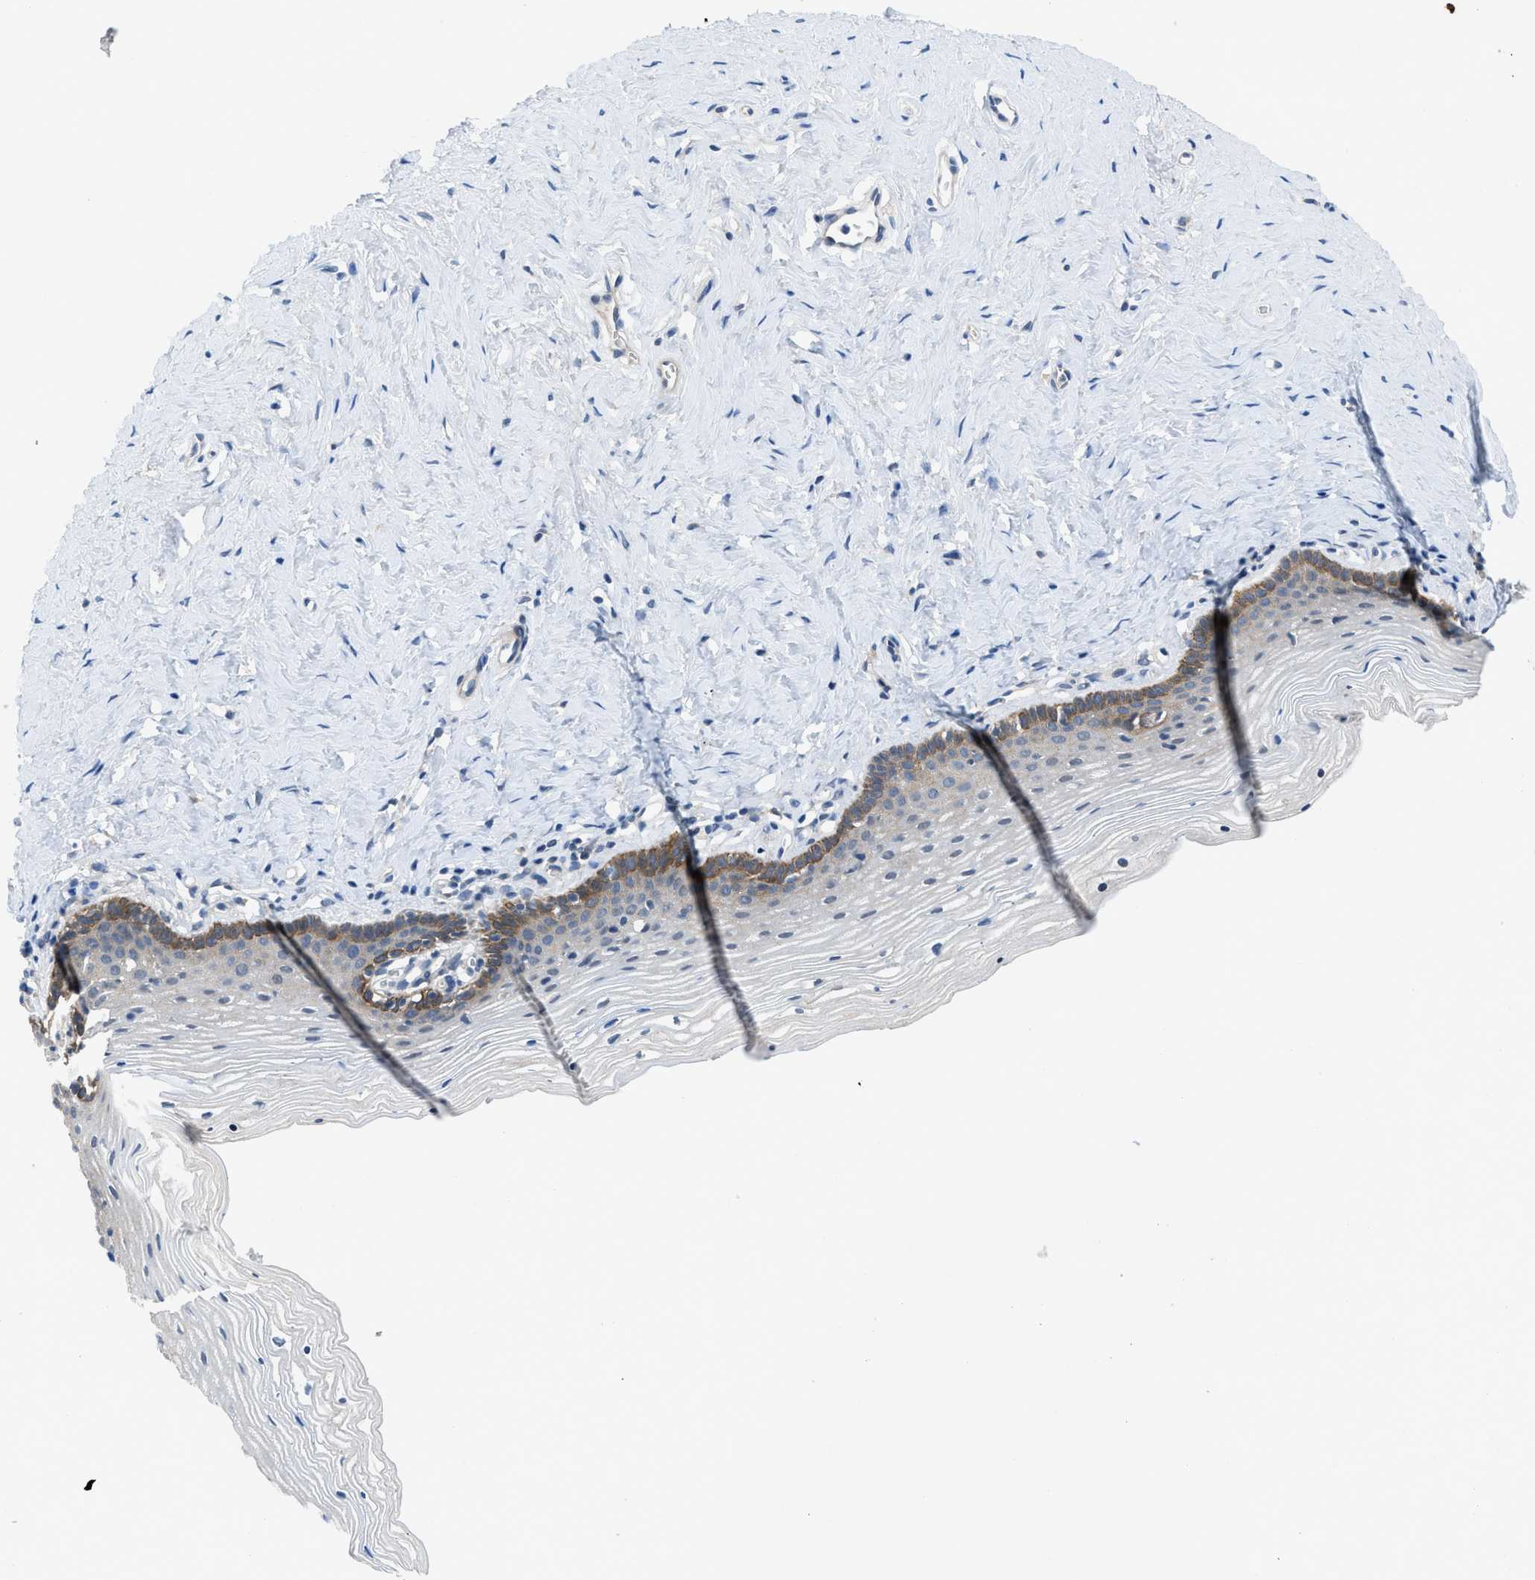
{"staining": {"intensity": "weak", "quantity": "<25%", "location": "cytoplasmic/membranous"}, "tissue": "vagina", "cell_type": "Squamous epithelial cells", "image_type": "normal", "snomed": [{"axis": "morphology", "description": "Normal tissue, NOS"}, {"axis": "topography", "description": "Vagina"}], "caption": "High power microscopy image of an immunohistochemistry histopathology image of benign vagina, revealing no significant staining in squamous epithelial cells.", "gene": "PANX1", "patient": {"sex": "female", "age": 32}}